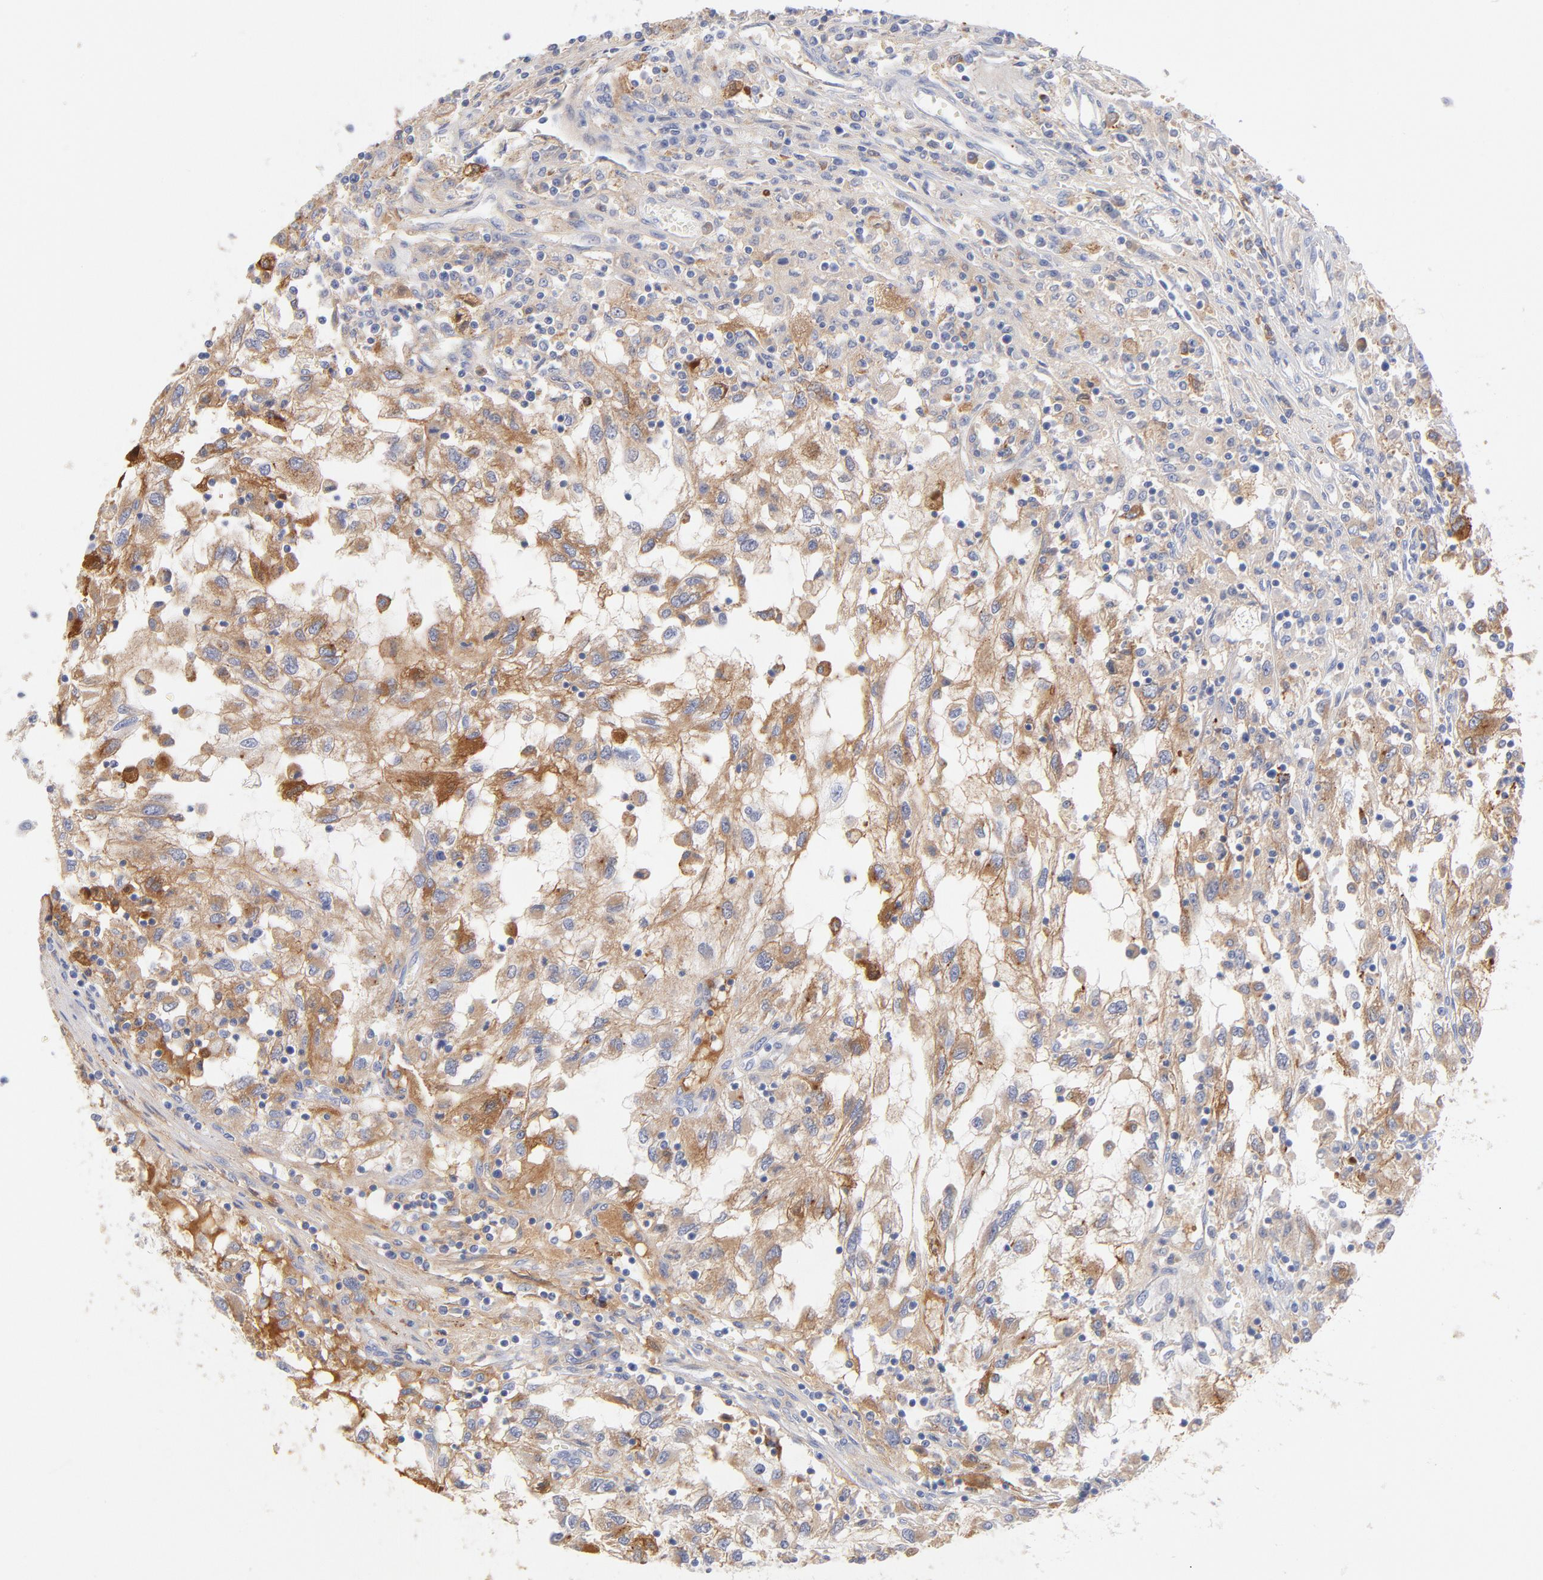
{"staining": {"intensity": "weak", "quantity": "25%-75%", "location": "cytoplasmic/membranous"}, "tissue": "renal cancer", "cell_type": "Tumor cells", "image_type": "cancer", "snomed": [{"axis": "morphology", "description": "Normal tissue, NOS"}, {"axis": "morphology", "description": "Adenocarcinoma, NOS"}, {"axis": "topography", "description": "Kidney"}], "caption": "DAB immunohistochemical staining of adenocarcinoma (renal) shows weak cytoplasmic/membranous protein staining in approximately 25%-75% of tumor cells.", "gene": "C3", "patient": {"sex": "male", "age": 71}}